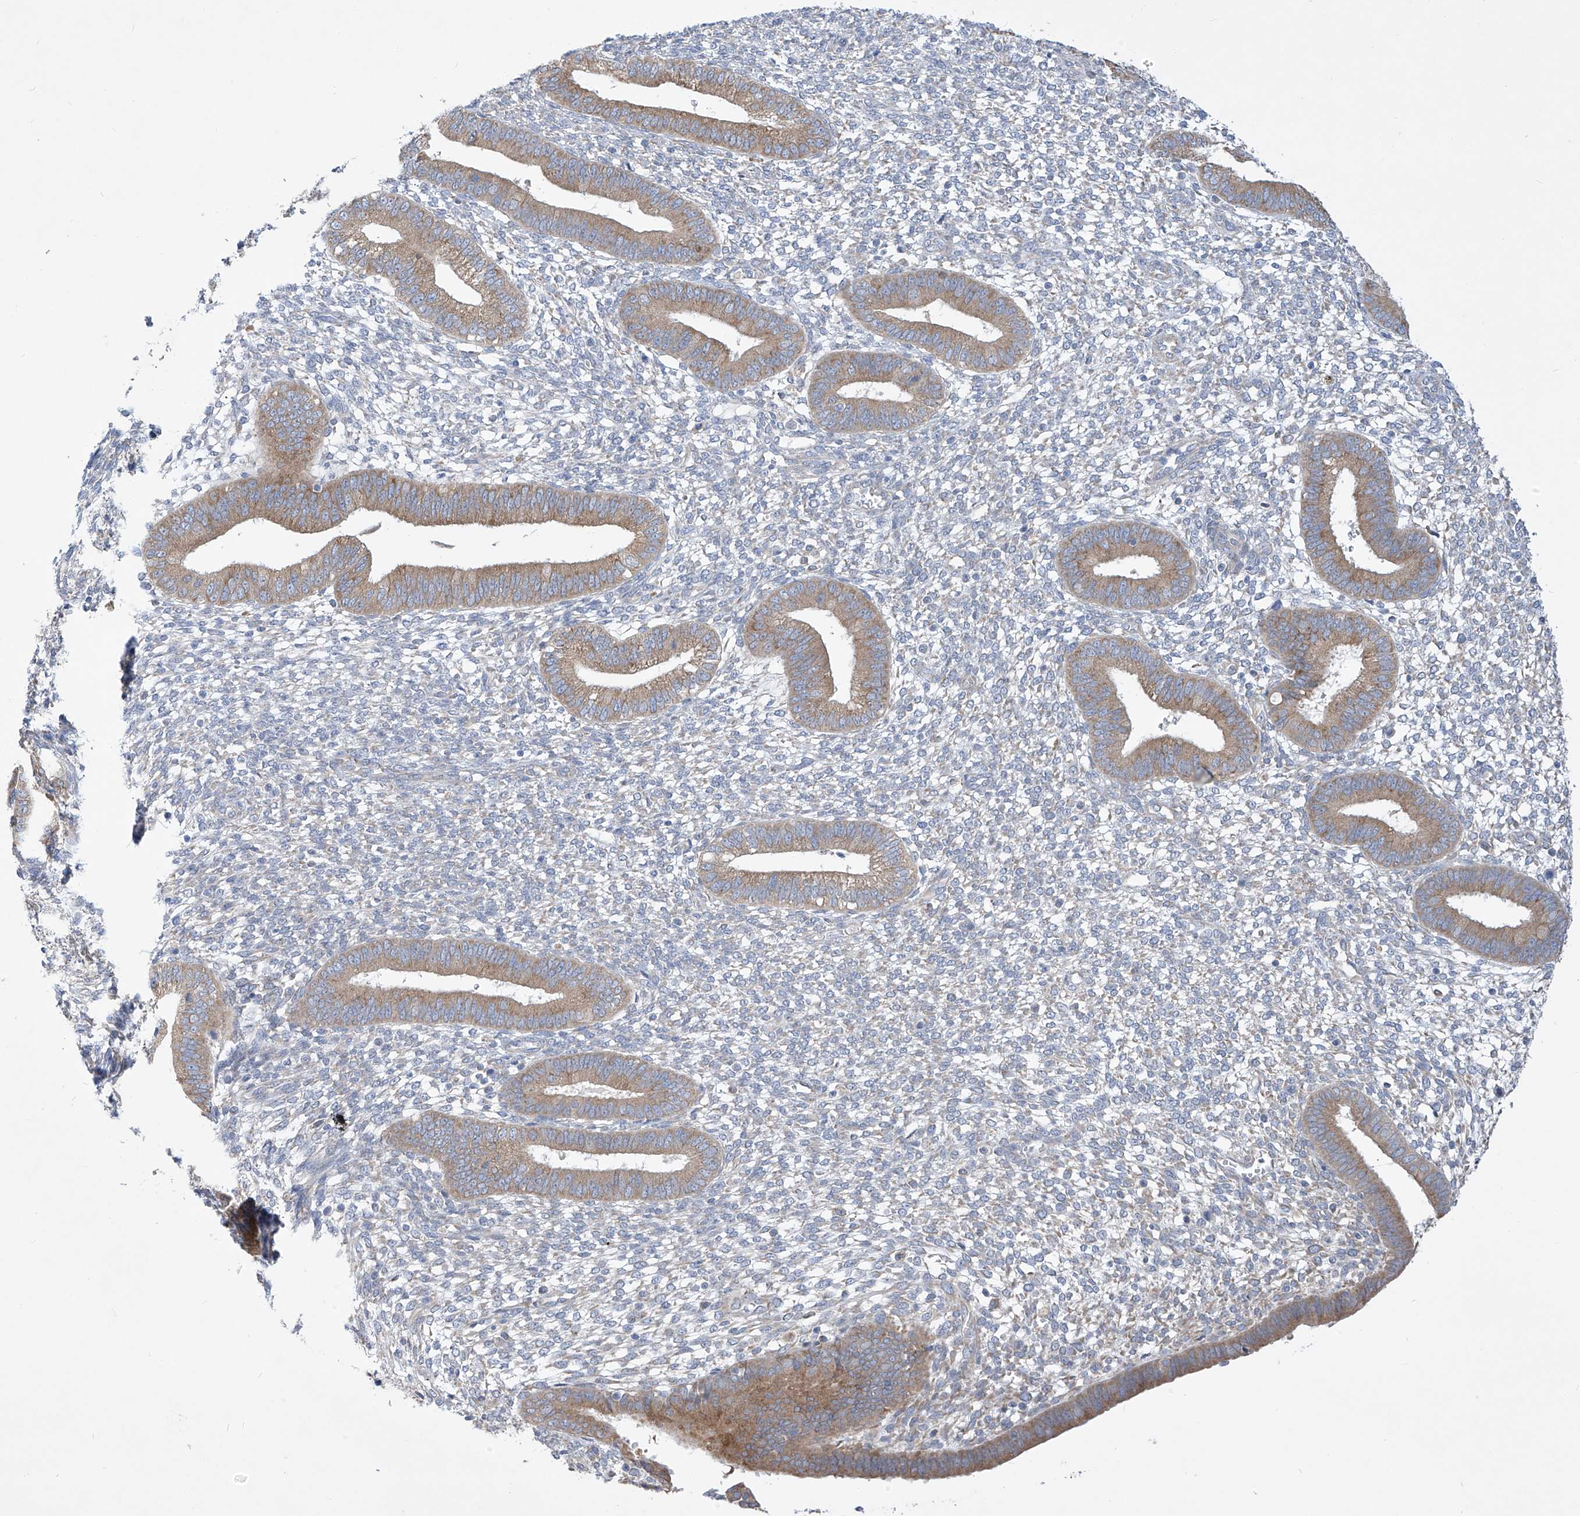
{"staining": {"intensity": "negative", "quantity": "none", "location": "none"}, "tissue": "endometrium", "cell_type": "Cells in endometrial stroma", "image_type": "normal", "snomed": [{"axis": "morphology", "description": "Normal tissue, NOS"}, {"axis": "topography", "description": "Endometrium"}], "caption": "This is an IHC histopathology image of unremarkable human endometrium. There is no staining in cells in endometrial stroma.", "gene": "UFL1", "patient": {"sex": "female", "age": 46}}